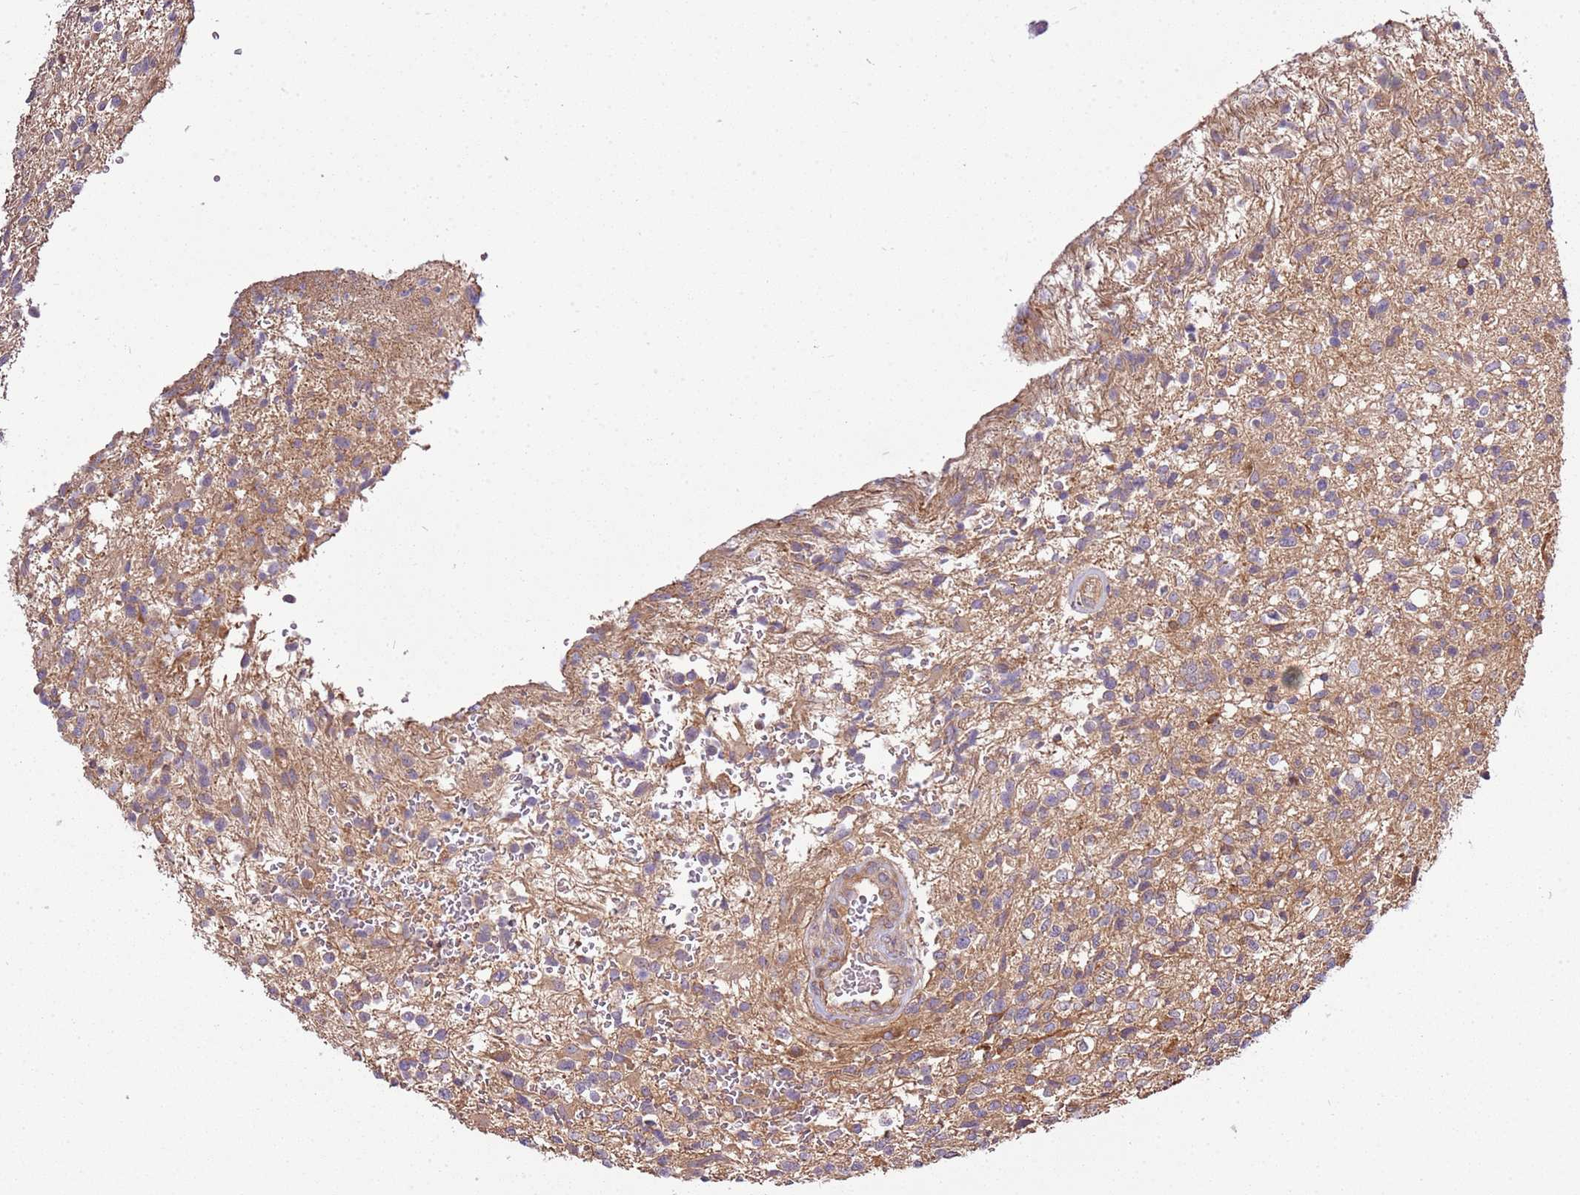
{"staining": {"intensity": "weak", "quantity": "<25%", "location": "cytoplasmic/membranous"}, "tissue": "glioma", "cell_type": "Tumor cells", "image_type": "cancer", "snomed": [{"axis": "morphology", "description": "Glioma, malignant, High grade"}, {"axis": "topography", "description": "Brain"}], "caption": "This is an immunohistochemistry photomicrograph of glioma. There is no staining in tumor cells.", "gene": "GNL1", "patient": {"sex": "male", "age": 56}}